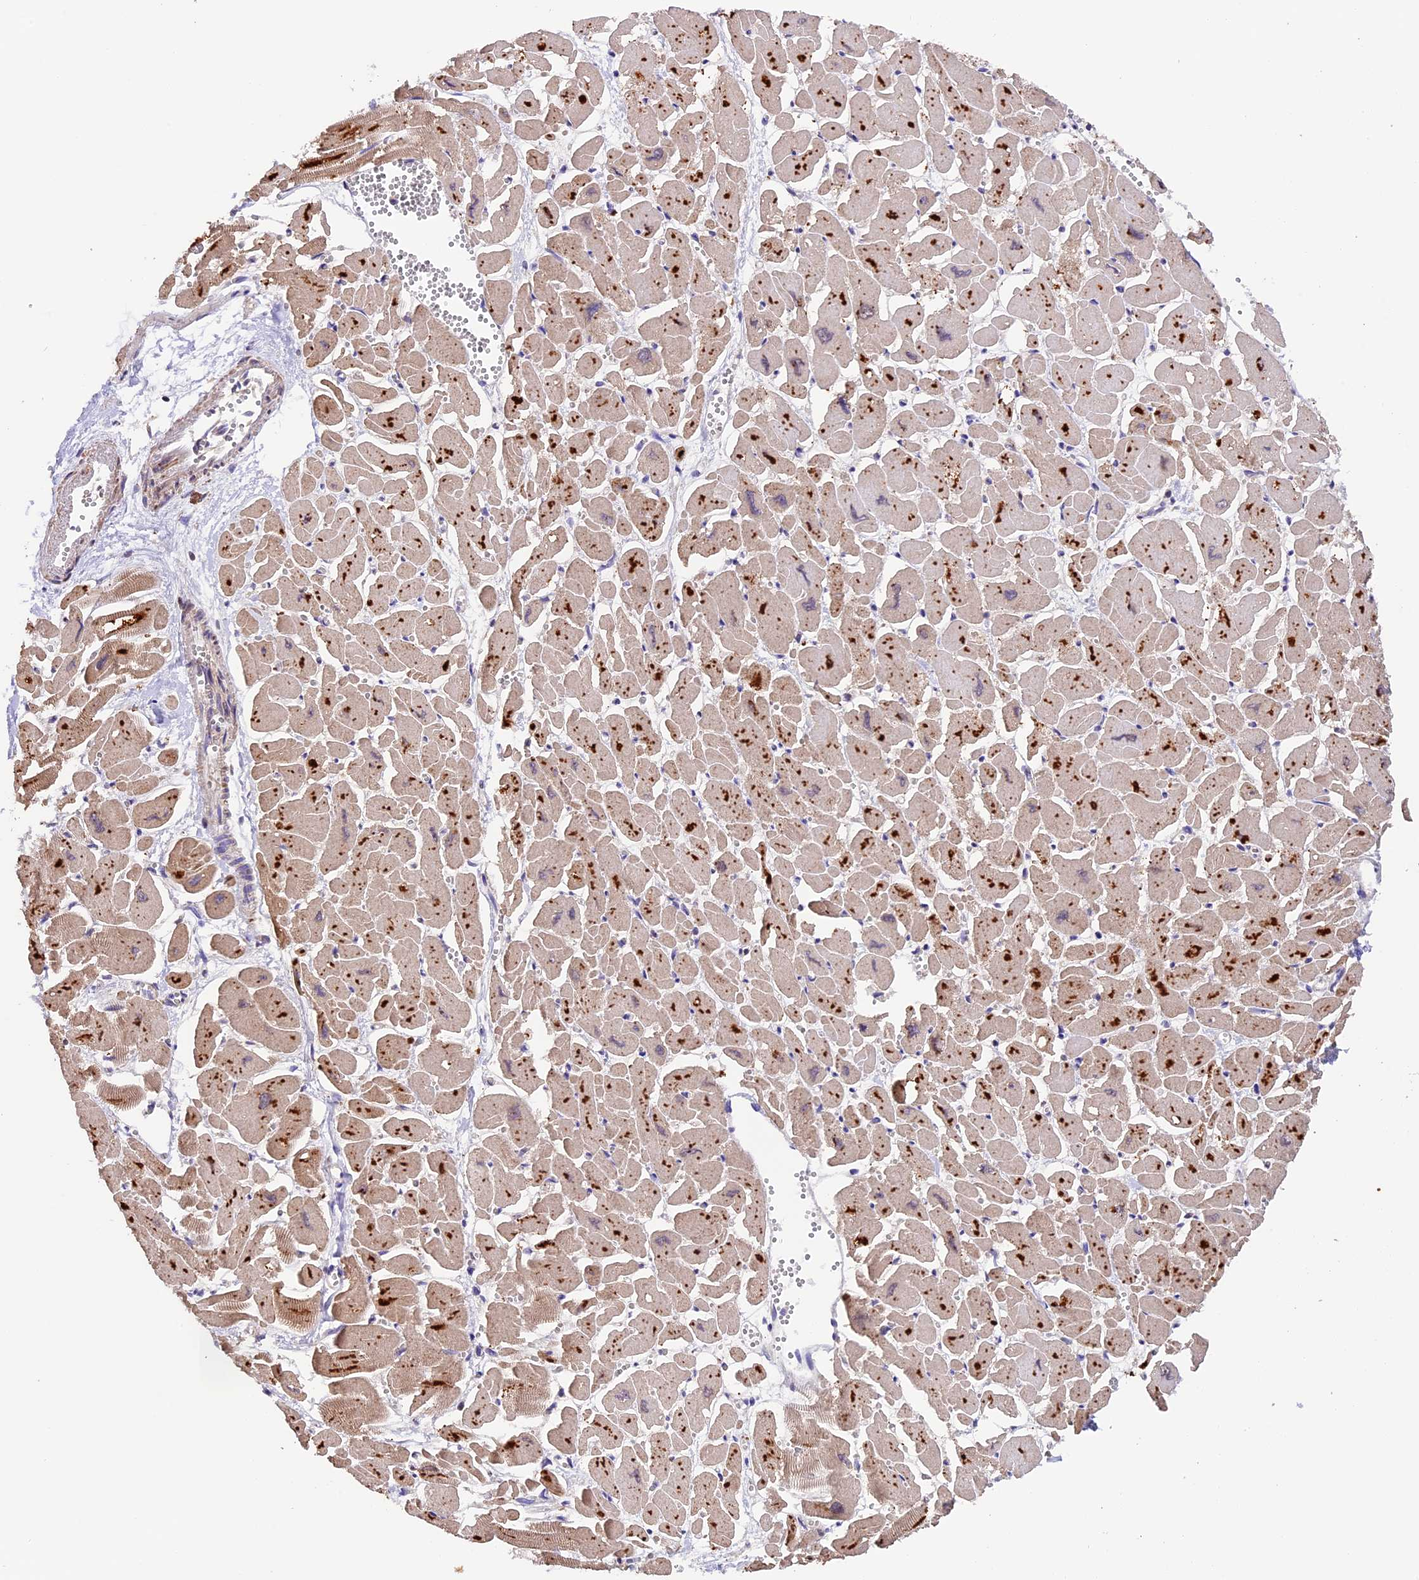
{"staining": {"intensity": "weak", "quantity": ">75%", "location": "cytoplasmic/membranous"}, "tissue": "heart muscle", "cell_type": "Cardiomyocytes", "image_type": "normal", "snomed": [{"axis": "morphology", "description": "Normal tissue, NOS"}, {"axis": "topography", "description": "Heart"}], "caption": "This is a photomicrograph of immunohistochemistry (IHC) staining of benign heart muscle, which shows weak positivity in the cytoplasmic/membranous of cardiomyocytes.", "gene": "METTL22", "patient": {"sex": "male", "age": 54}}